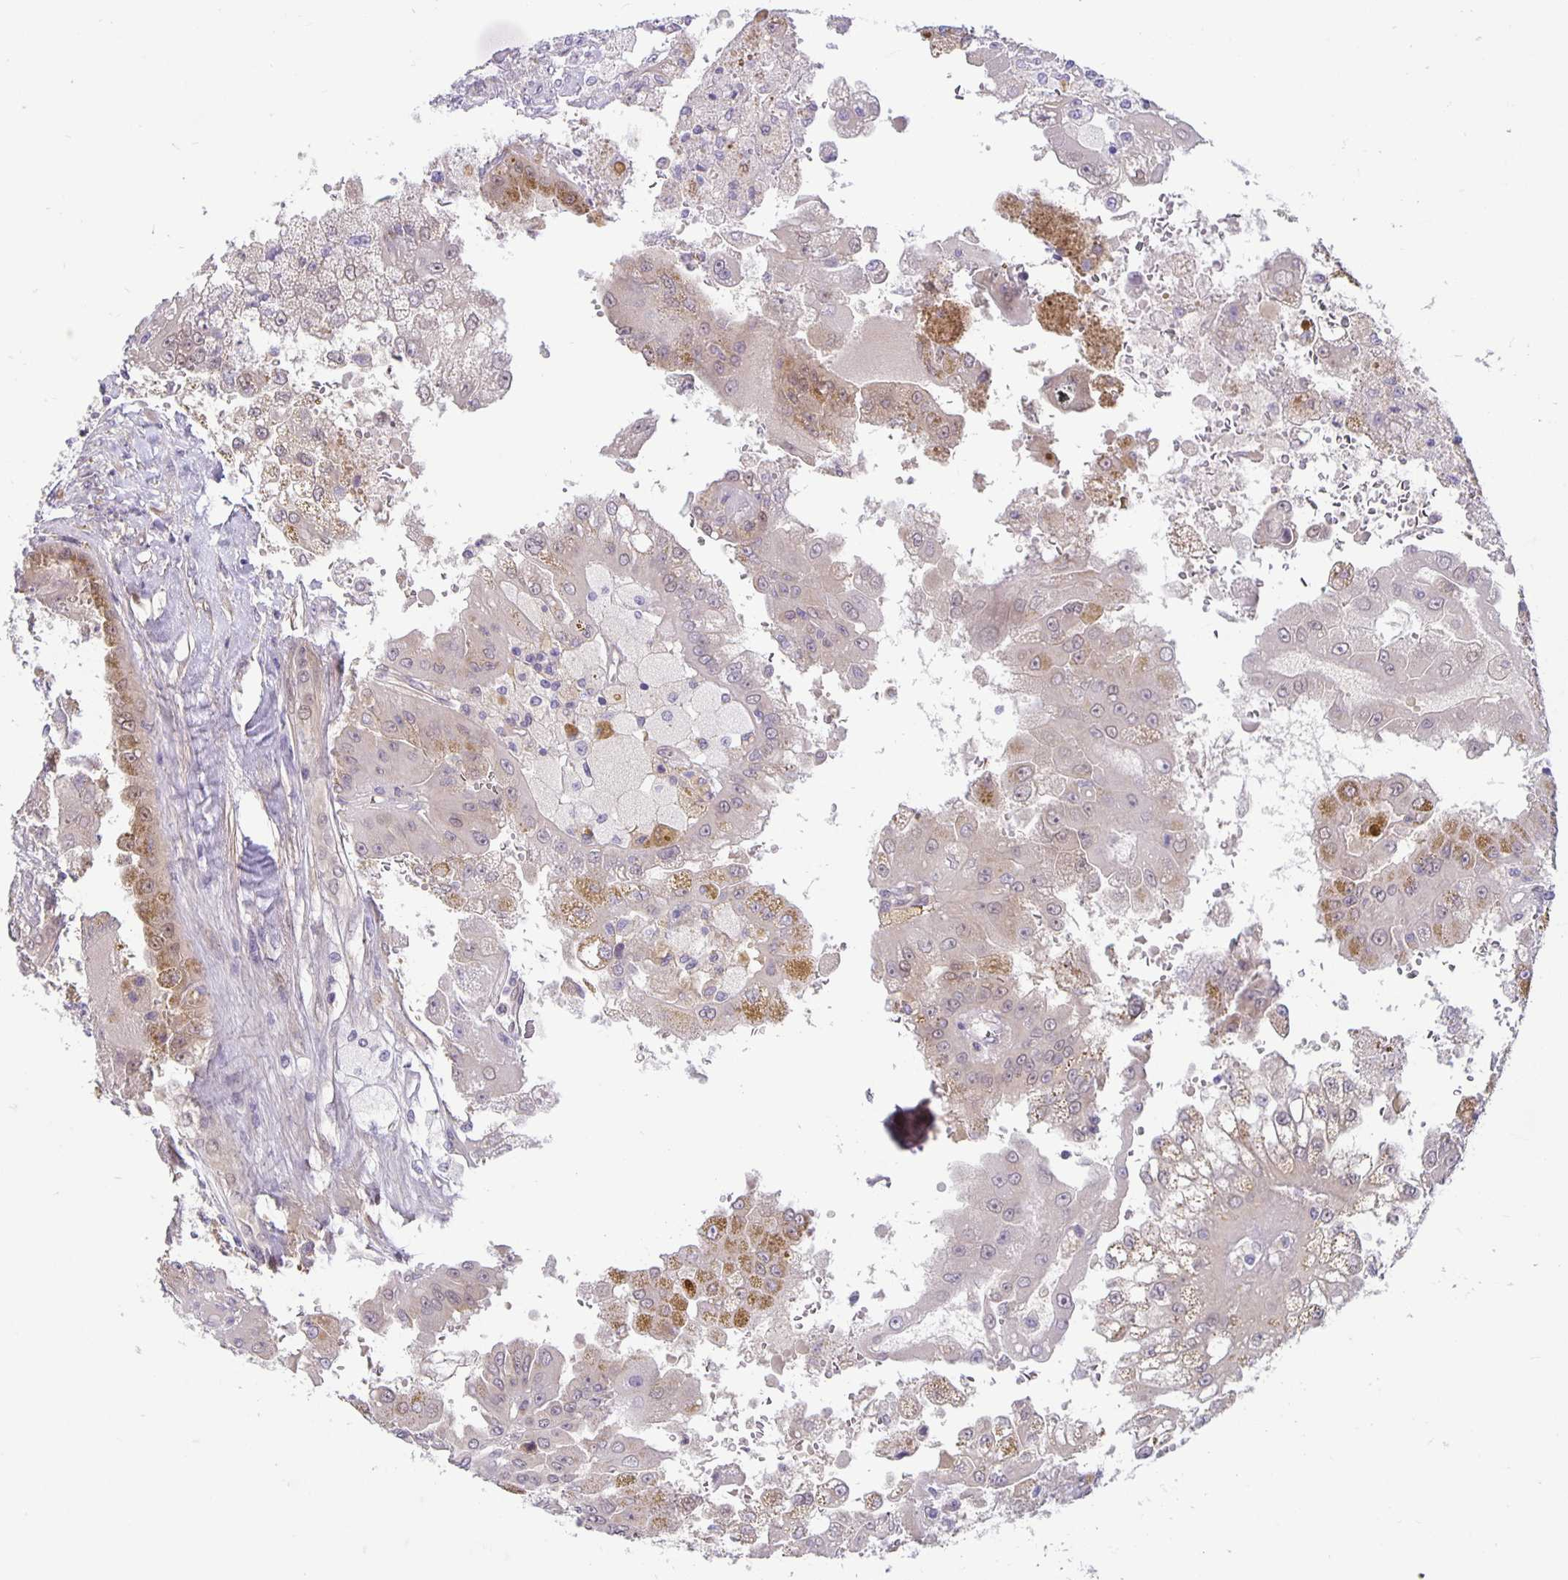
{"staining": {"intensity": "negative", "quantity": "none", "location": "none"}, "tissue": "renal cancer", "cell_type": "Tumor cells", "image_type": "cancer", "snomed": [{"axis": "morphology", "description": "Adenocarcinoma, NOS"}, {"axis": "topography", "description": "Kidney"}], "caption": "This is a image of IHC staining of renal cancer (adenocarcinoma), which shows no positivity in tumor cells.", "gene": "TAX1BP3", "patient": {"sex": "male", "age": 58}}